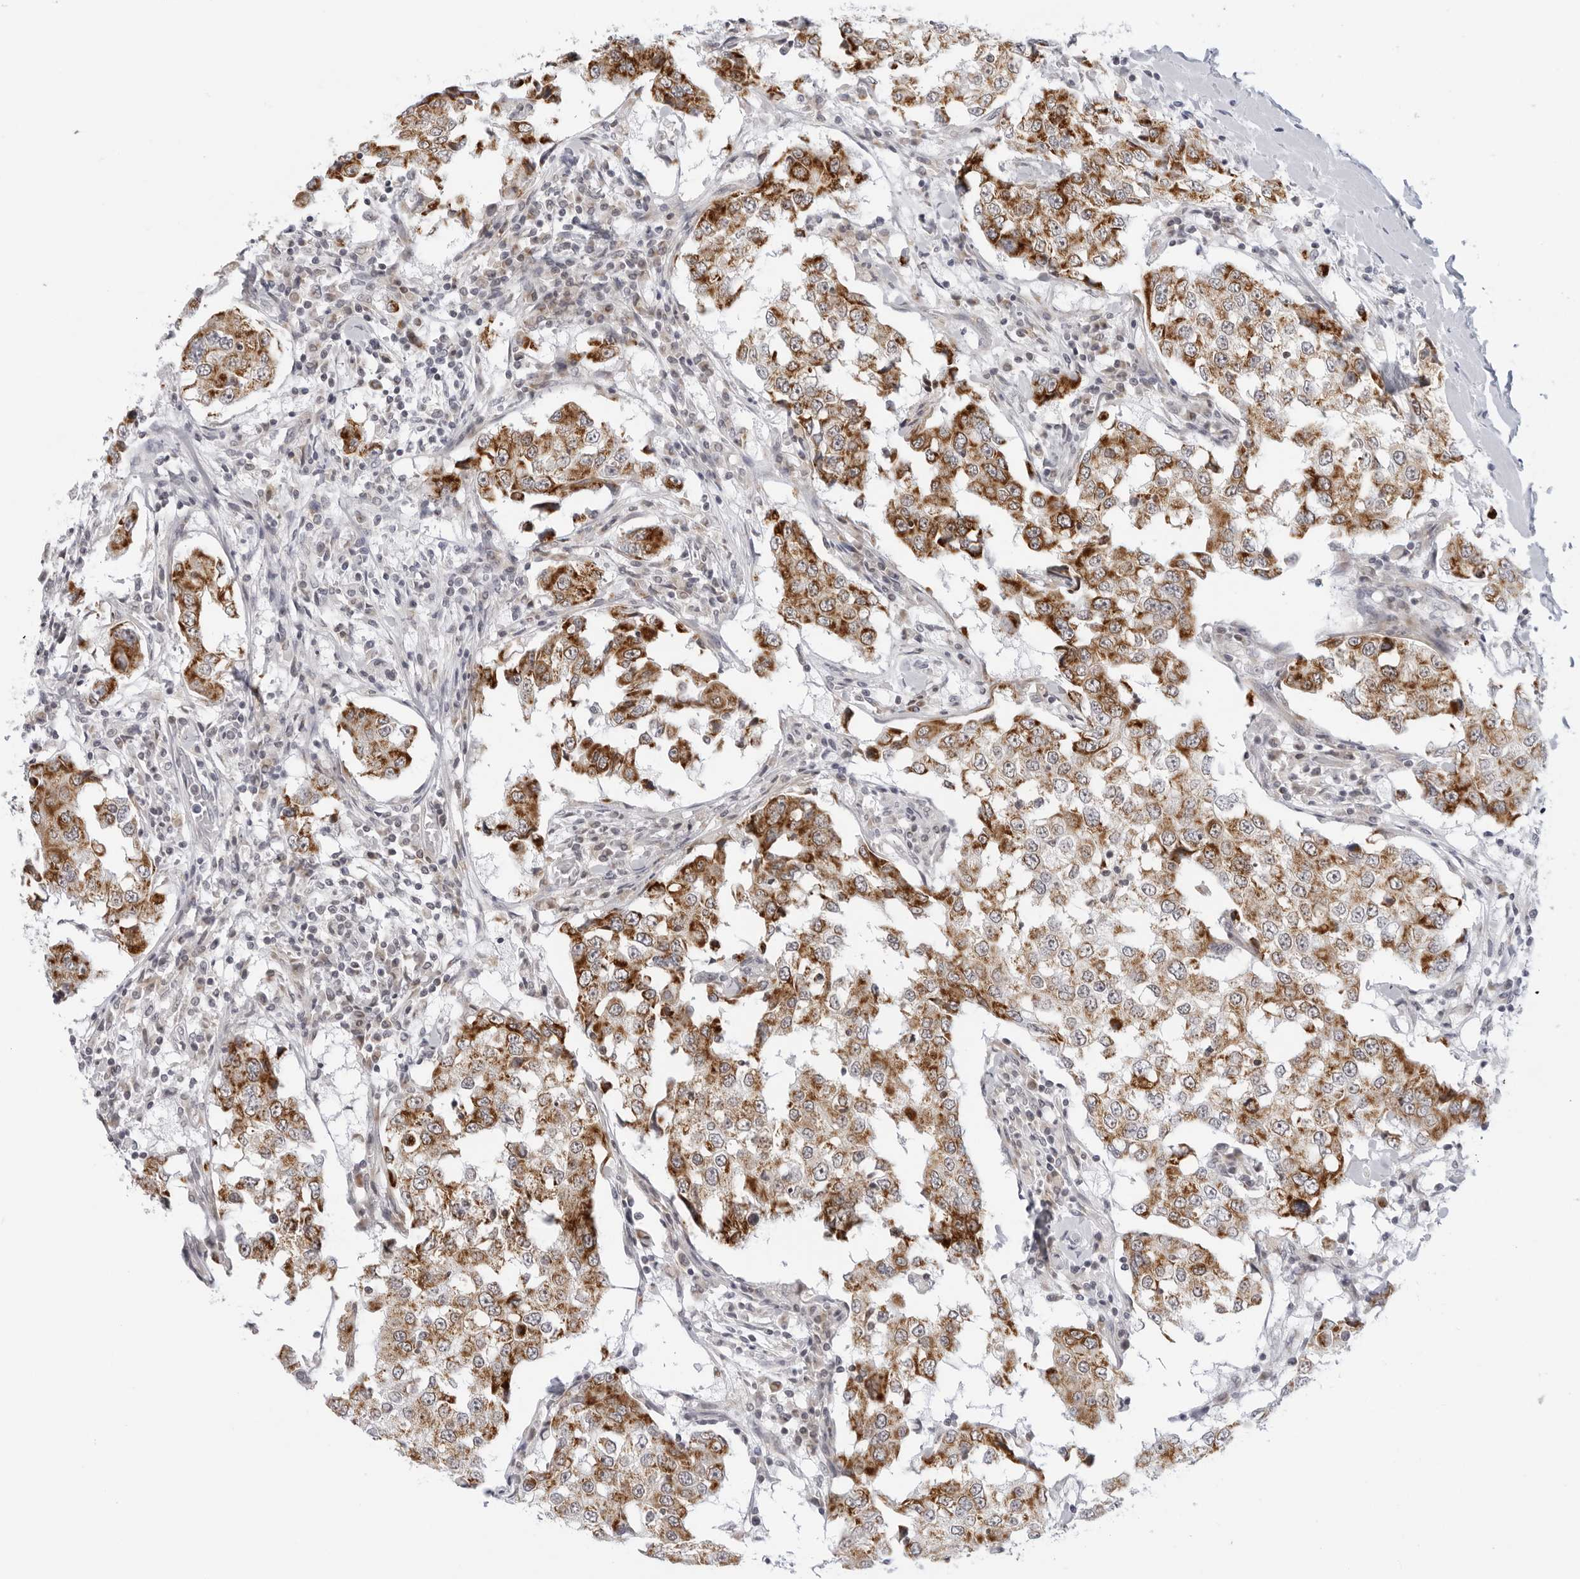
{"staining": {"intensity": "moderate", "quantity": ">75%", "location": "cytoplasmic/membranous"}, "tissue": "breast cancer", "cell_type": "Tumor cells", "image_type": "cancer", "snomed": [{"axis": "morphology", "description": "Duct carcinoma"}, {"axis": "topography", "description": "Breast"}], "caption": "Protein staining displays moderate cytoplasmic/membranous staining in approximately >75% of tumor cells in breast cancer (infiltrating ductal carcinoma).", "gene": "CIART", "patient": {"sex": "female", "age": 27}}